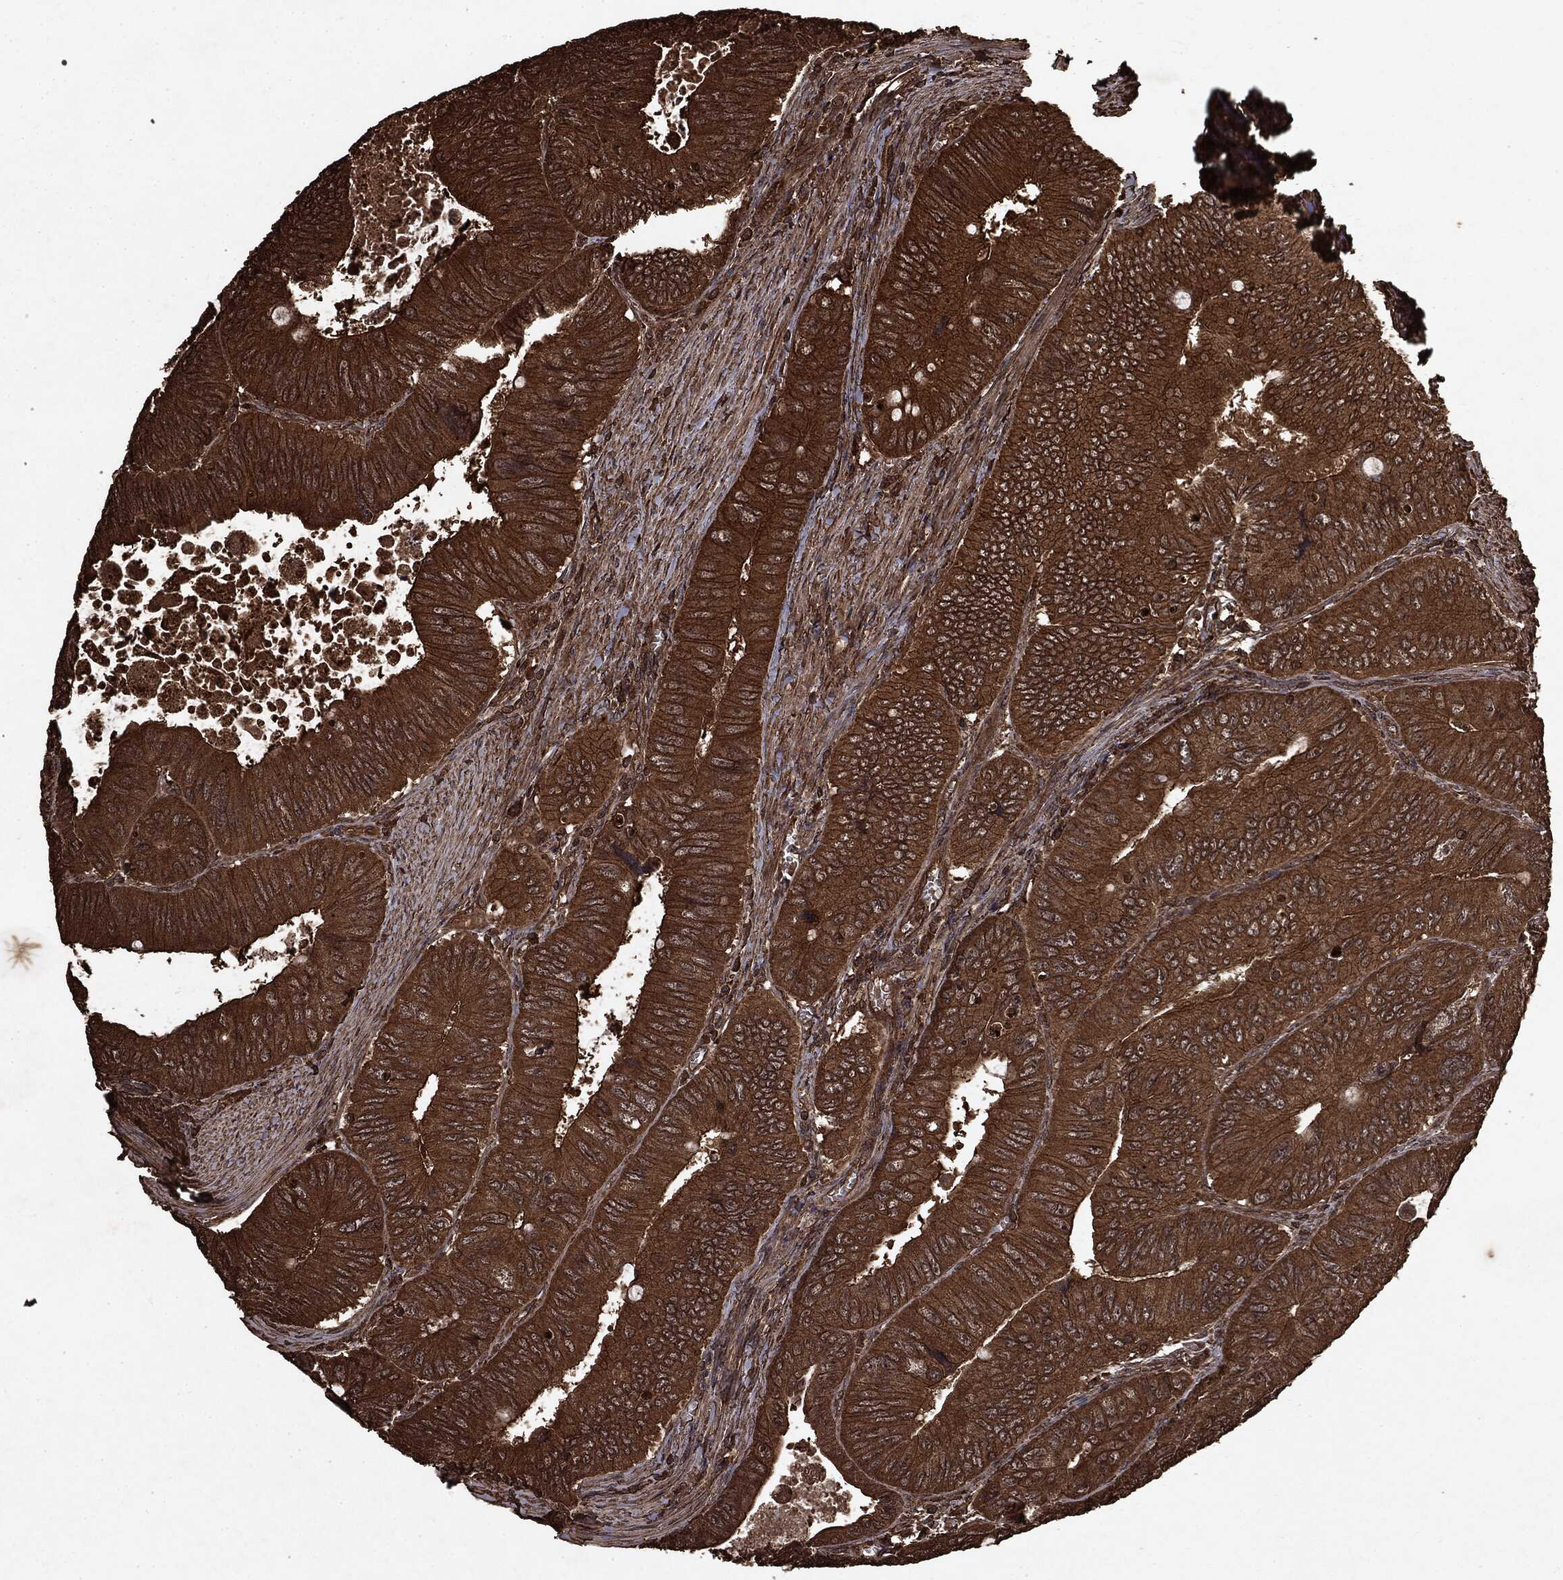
{"staining": {"intensity": "strong", "quantity": ">75%", "location": "cytoplasmic/membranous"}, "tissue": "colorectal cancer", "cell_type": "Tumor cells", "image_type": "cancer", "snomed": [{"axis": "morphology", "description": "Adenocarcinoma, NOS"}, {"axis": "topography", "description": "Colon"}], "caption": "Colorectal adenocarcinoma was stained to show a protein in brown. There is high levels of strong cytoplasmic/membranous expression in approximately >75% of tumor cells. The staining is performed using DAB (3,3'-diaminobenzidine) brown chromogen to label protein expression. The nuclei are counter-stained blue using hematoxylin.", "gene": "ARAF", "patient": {"sex": "female", "age": 84}}